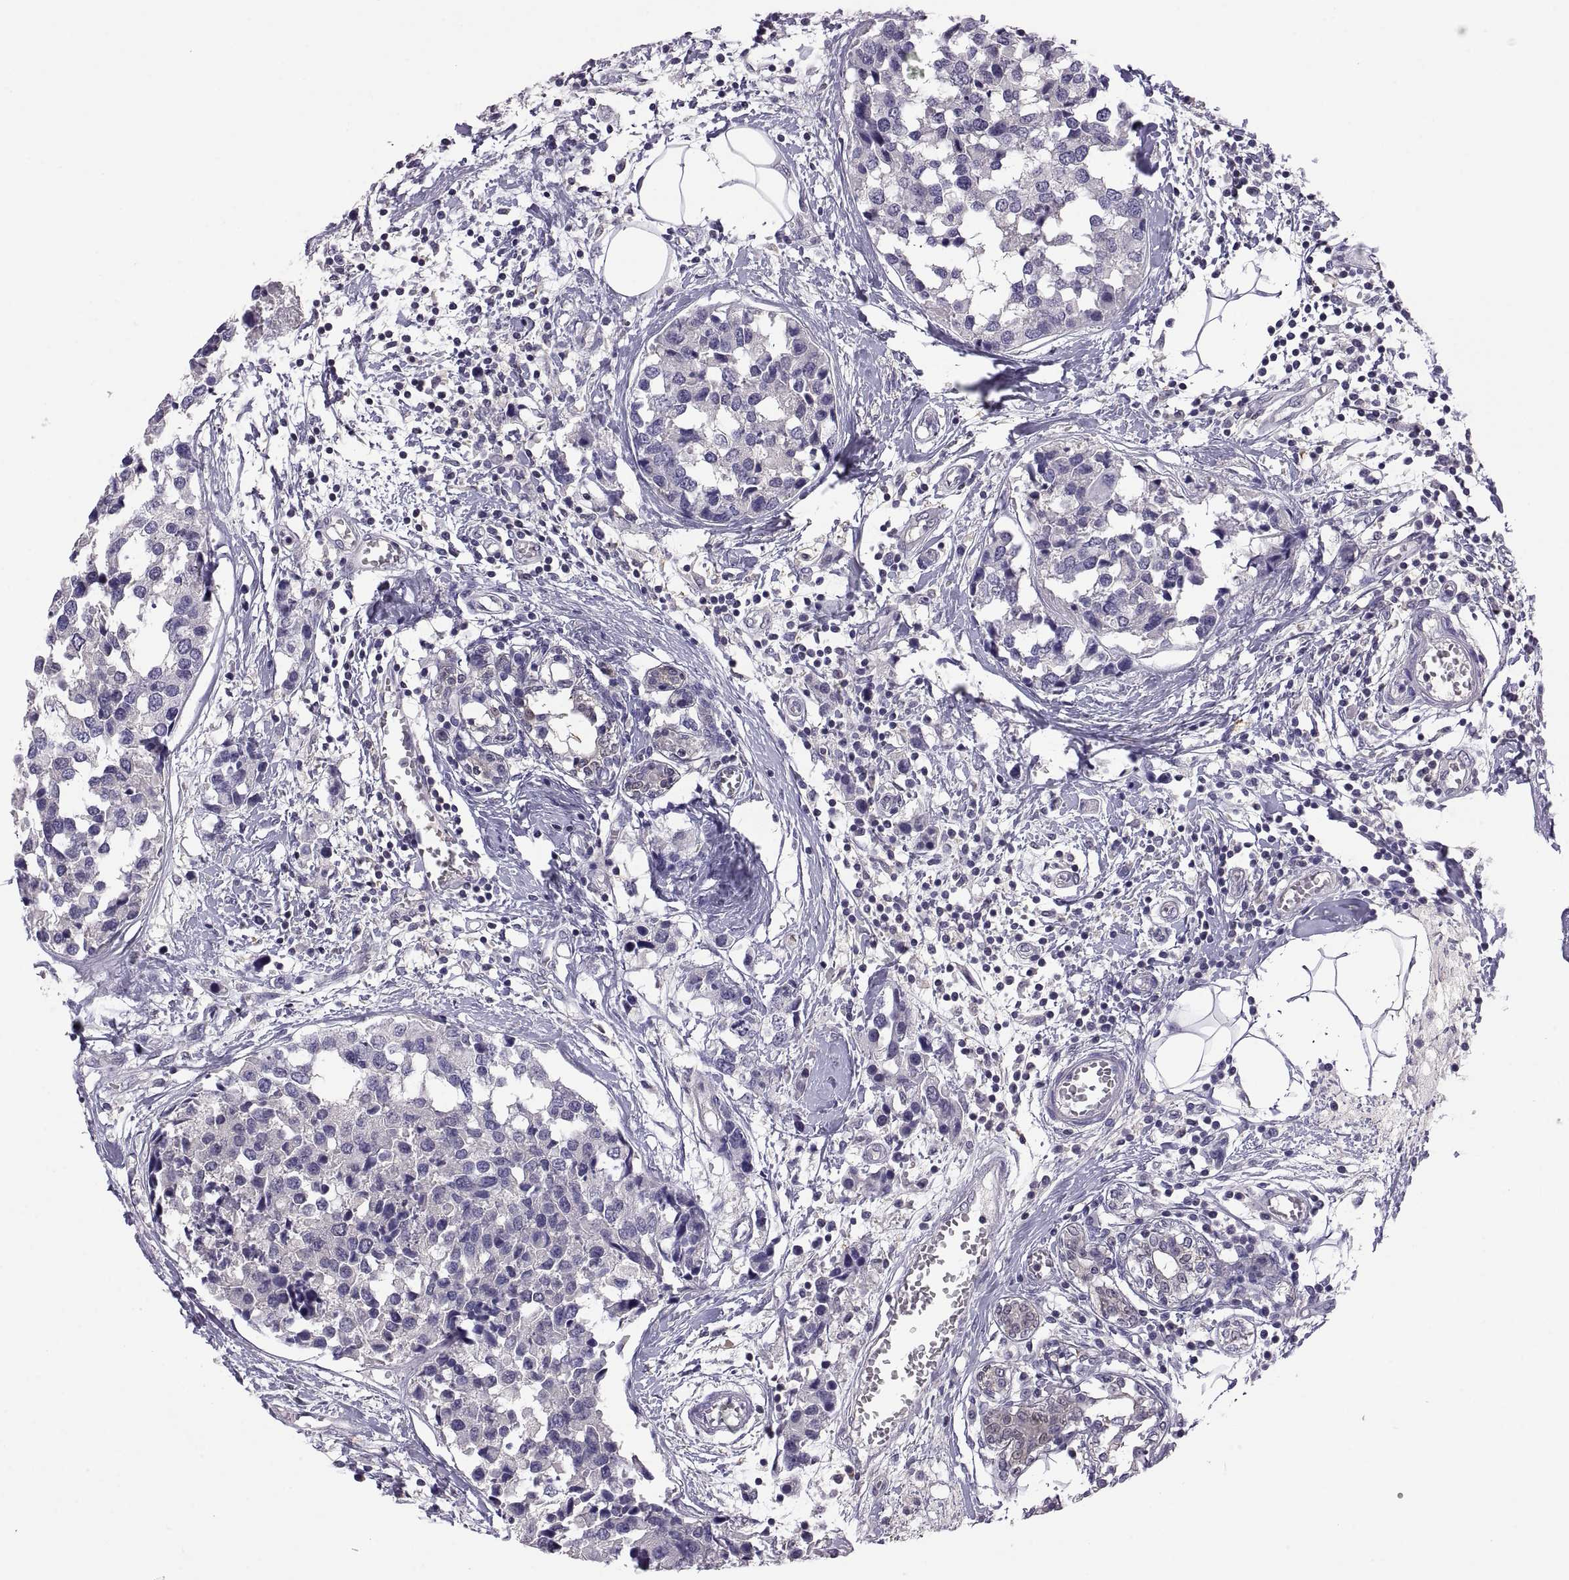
{"staining": {"intensity": "negative", "quantity": "none", "location": "none"}, "tissue": "breast cancer", "cell_type": "Tumor cells", "image_type": "cancer", "snomed": [{"axis": "morphology", "description": "Lobular carcinoma"}, {"axis": "topography", "description": "Breast"}], "caption": "Tumor cells show no significant expression in breast cancer (lobular carcinoma).", "gene": "FGF9", "patient": {"sex": "female", "age": 59}}